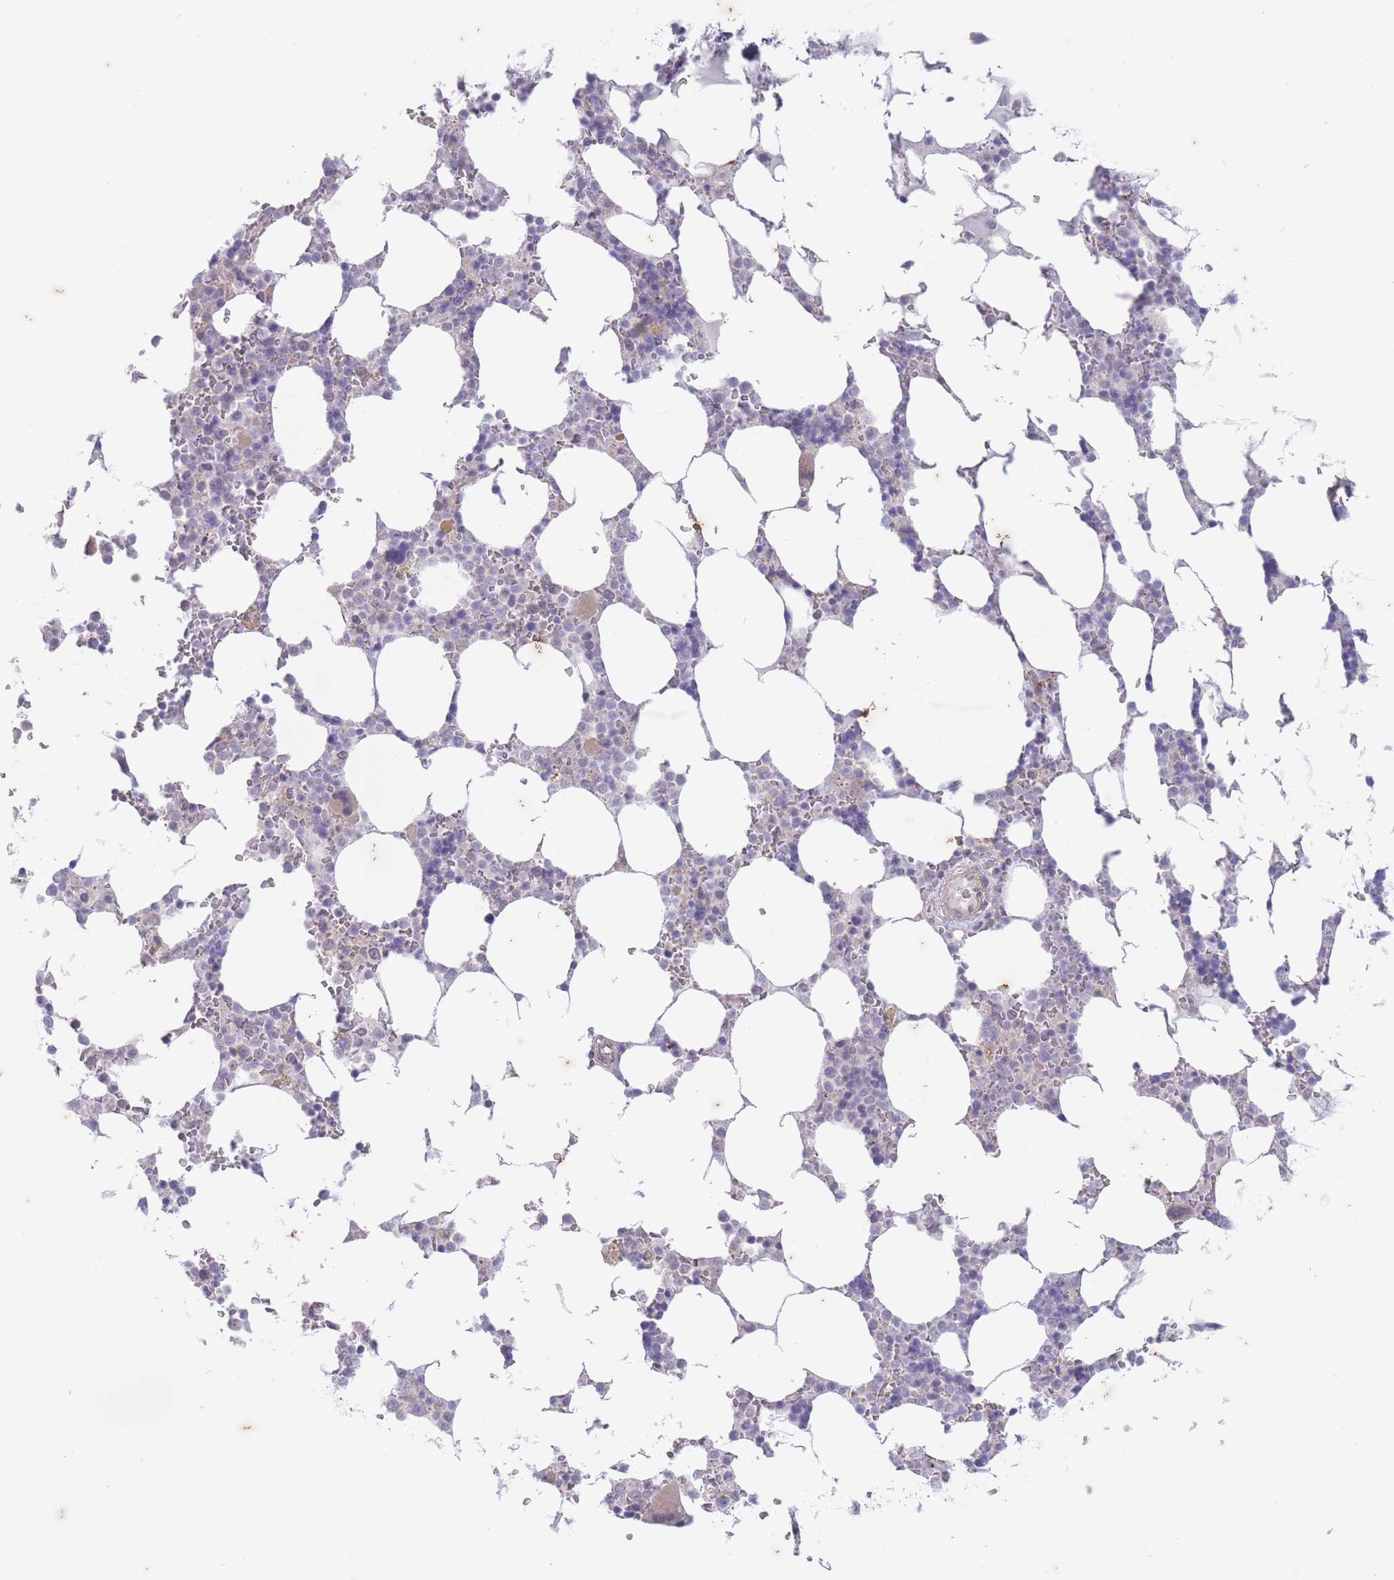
{"staining": {"intensity": "weak", "quantity": "<25%", "location": "cytoplasmic/membranous"}, "tissue": "bone marrow", "cell_type": "Hematopoietic cells", "image_type": "normal", "snomed": [{"axis": "morphology", "description": "Normal tissue, NOS"}, {"axis": "topography", "description": "Bone marrow"}], "caption": "Human bone marrow stained for a protein using immunohistochemistry shows no expression in hematopoietic cells.", "gene": "ARPIN", "patient": {"sex": "male", "age": 64}}